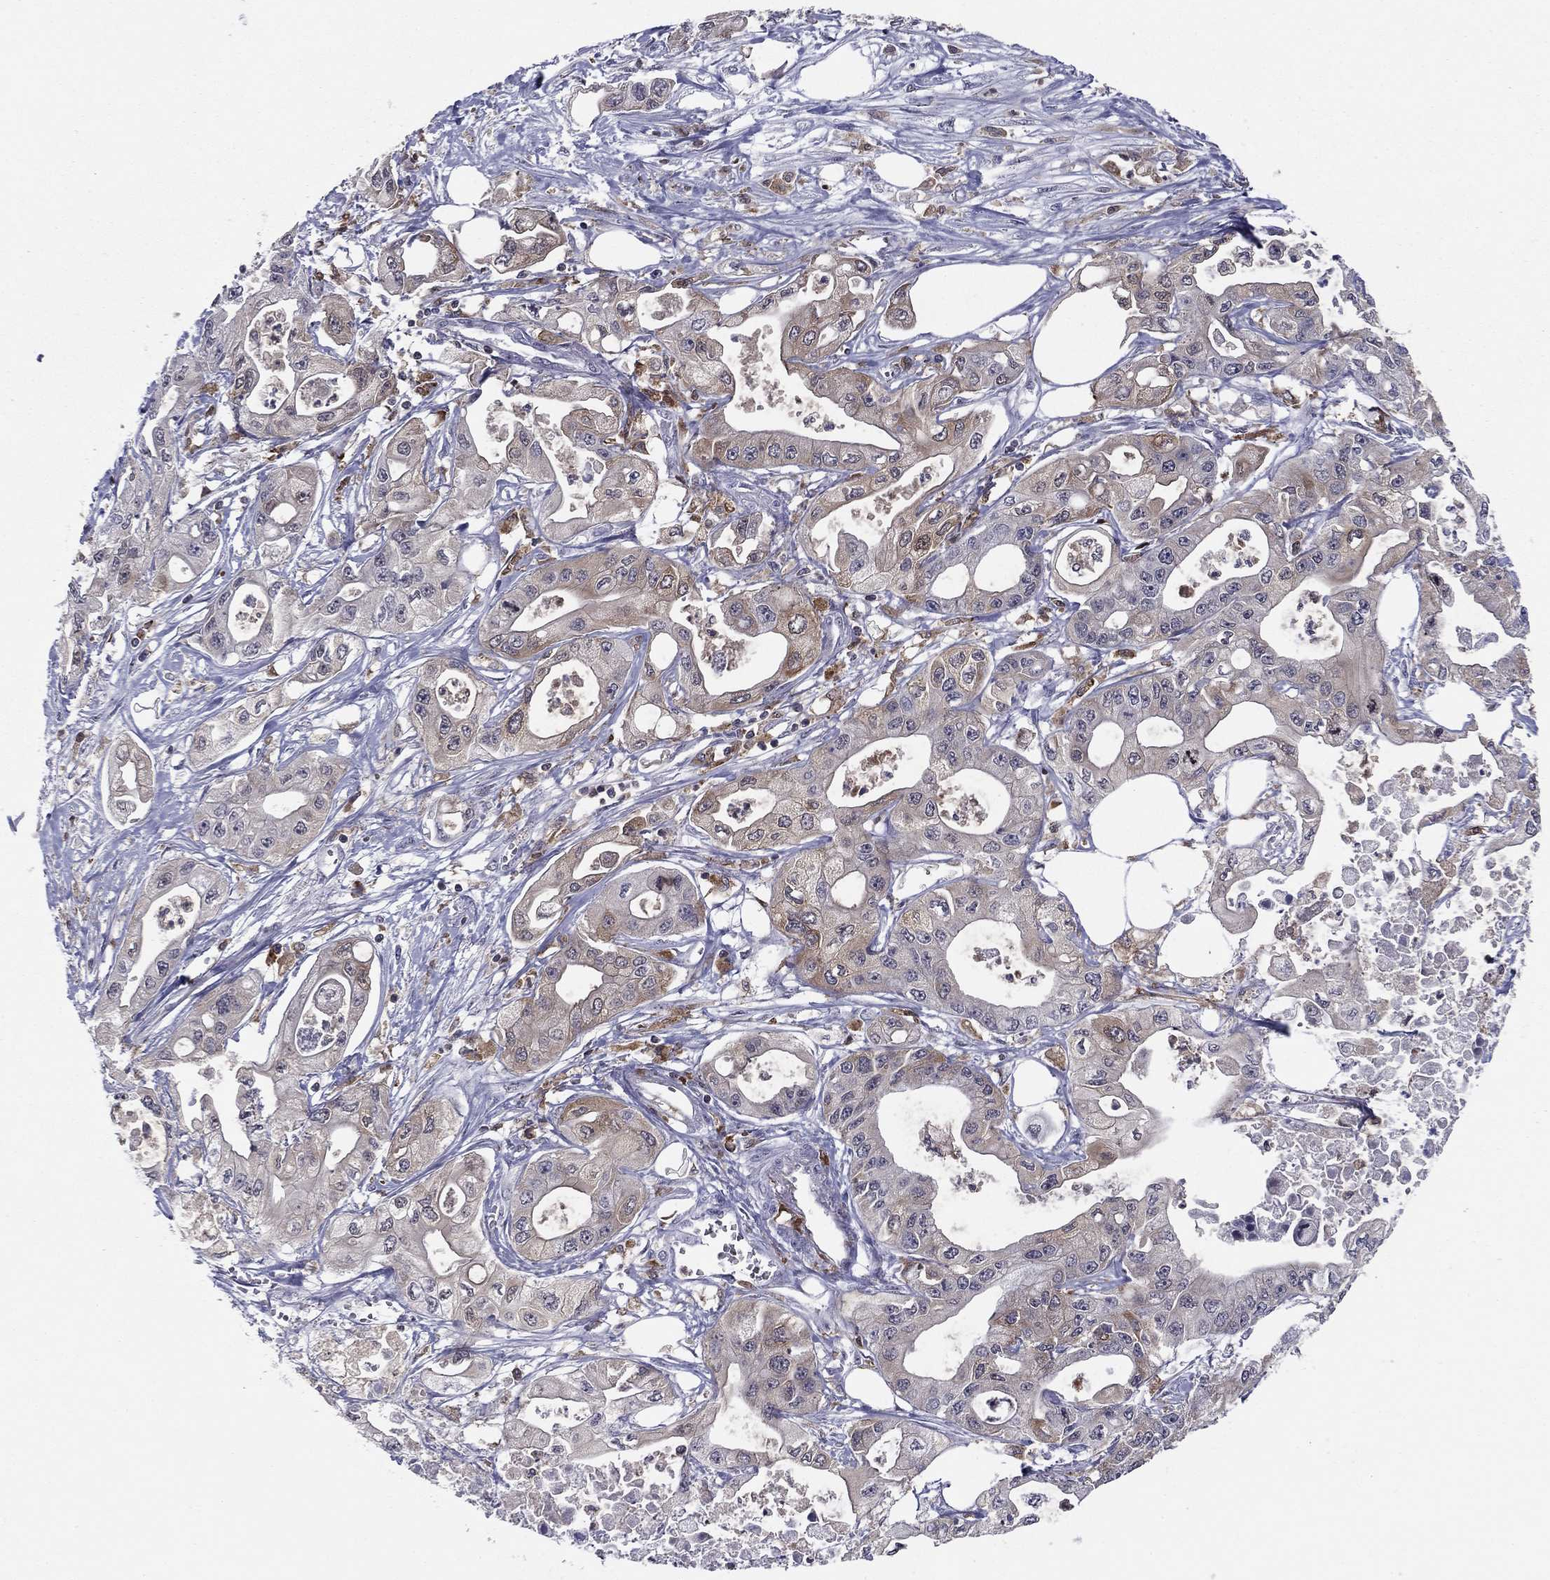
{"staining": {"intensity": "weak", "quantity": "<25%", "location": "cytoplasmic/membranous"}, "tissue": "pancreatic cancer", "cell_type": "Tumor cells", "image_type": "cancer", "snomed": [{"axis": "morphology", "description": "Adenocarcinoma, NOS"}, {"axis": "topography", "description": "Pancreas"}], "caption": "DAB immunohistochemical staining of human adenocarcinoma (pancreatic) demonstrates no significant staining in tumor cells.", "gene": "PLCB2", "patient": {"sex": "male", "age": 70}}